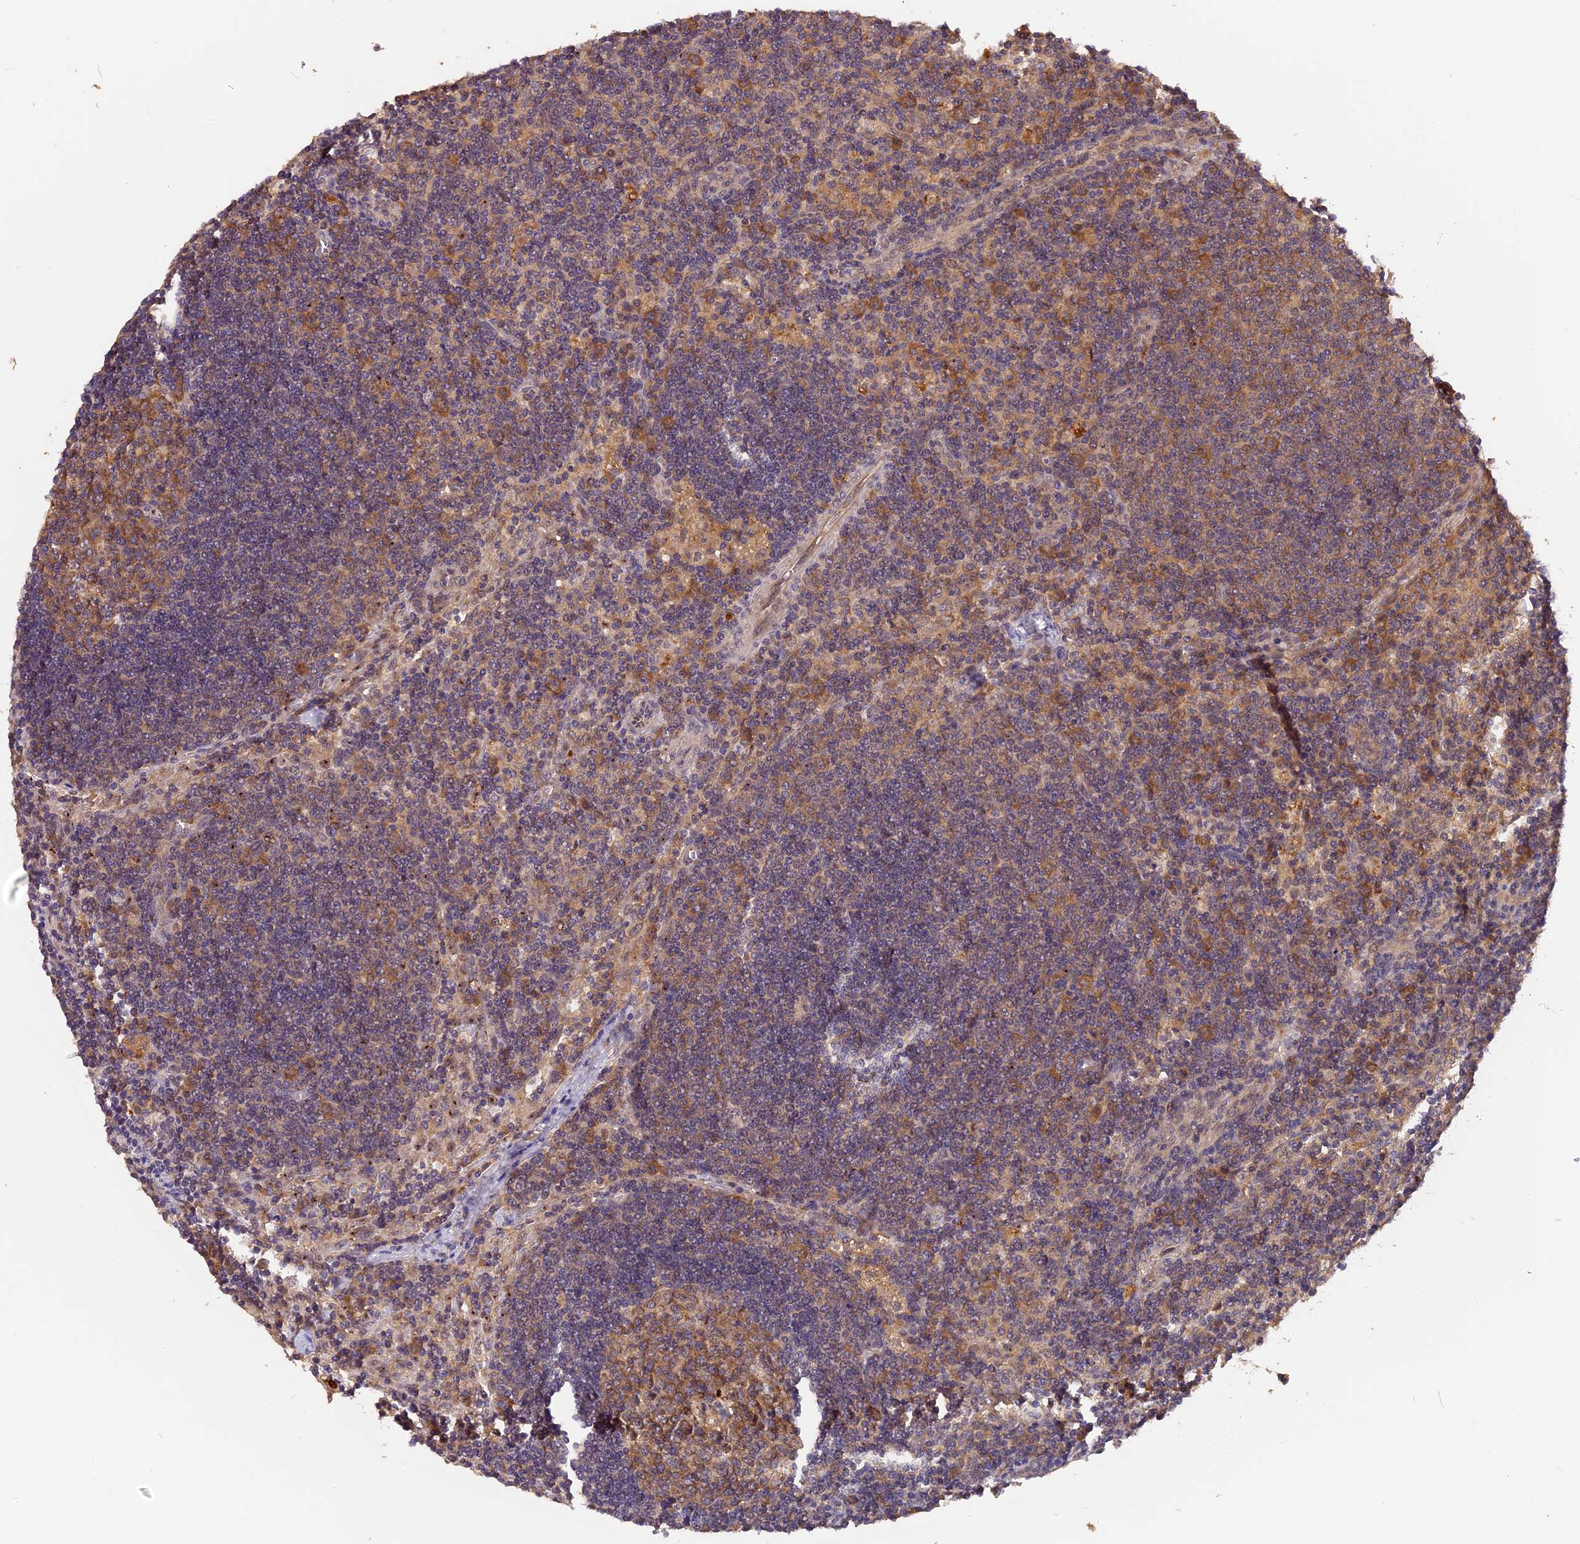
{"staining": {"intensity": "moderate", "quantity": ">75%", "location": "cytoplasmic/membranous"}, "tissue": "lymph node", "cell_type": "Germinal center cells", "image_type": "normal", "snomed": [{"axis": "morphology", "description": "Normal tissue, NOS"}, {"axis": "topography", "description": "Lymph node"}], "caption": "Normal lymph node shows moderate cytoplasmic/membranous positivity in about >75% of germinal center cells, visualized by immunohistochemistry.", "gene": "TRMT1", "patient": {"sex": "male", "age": 58}}